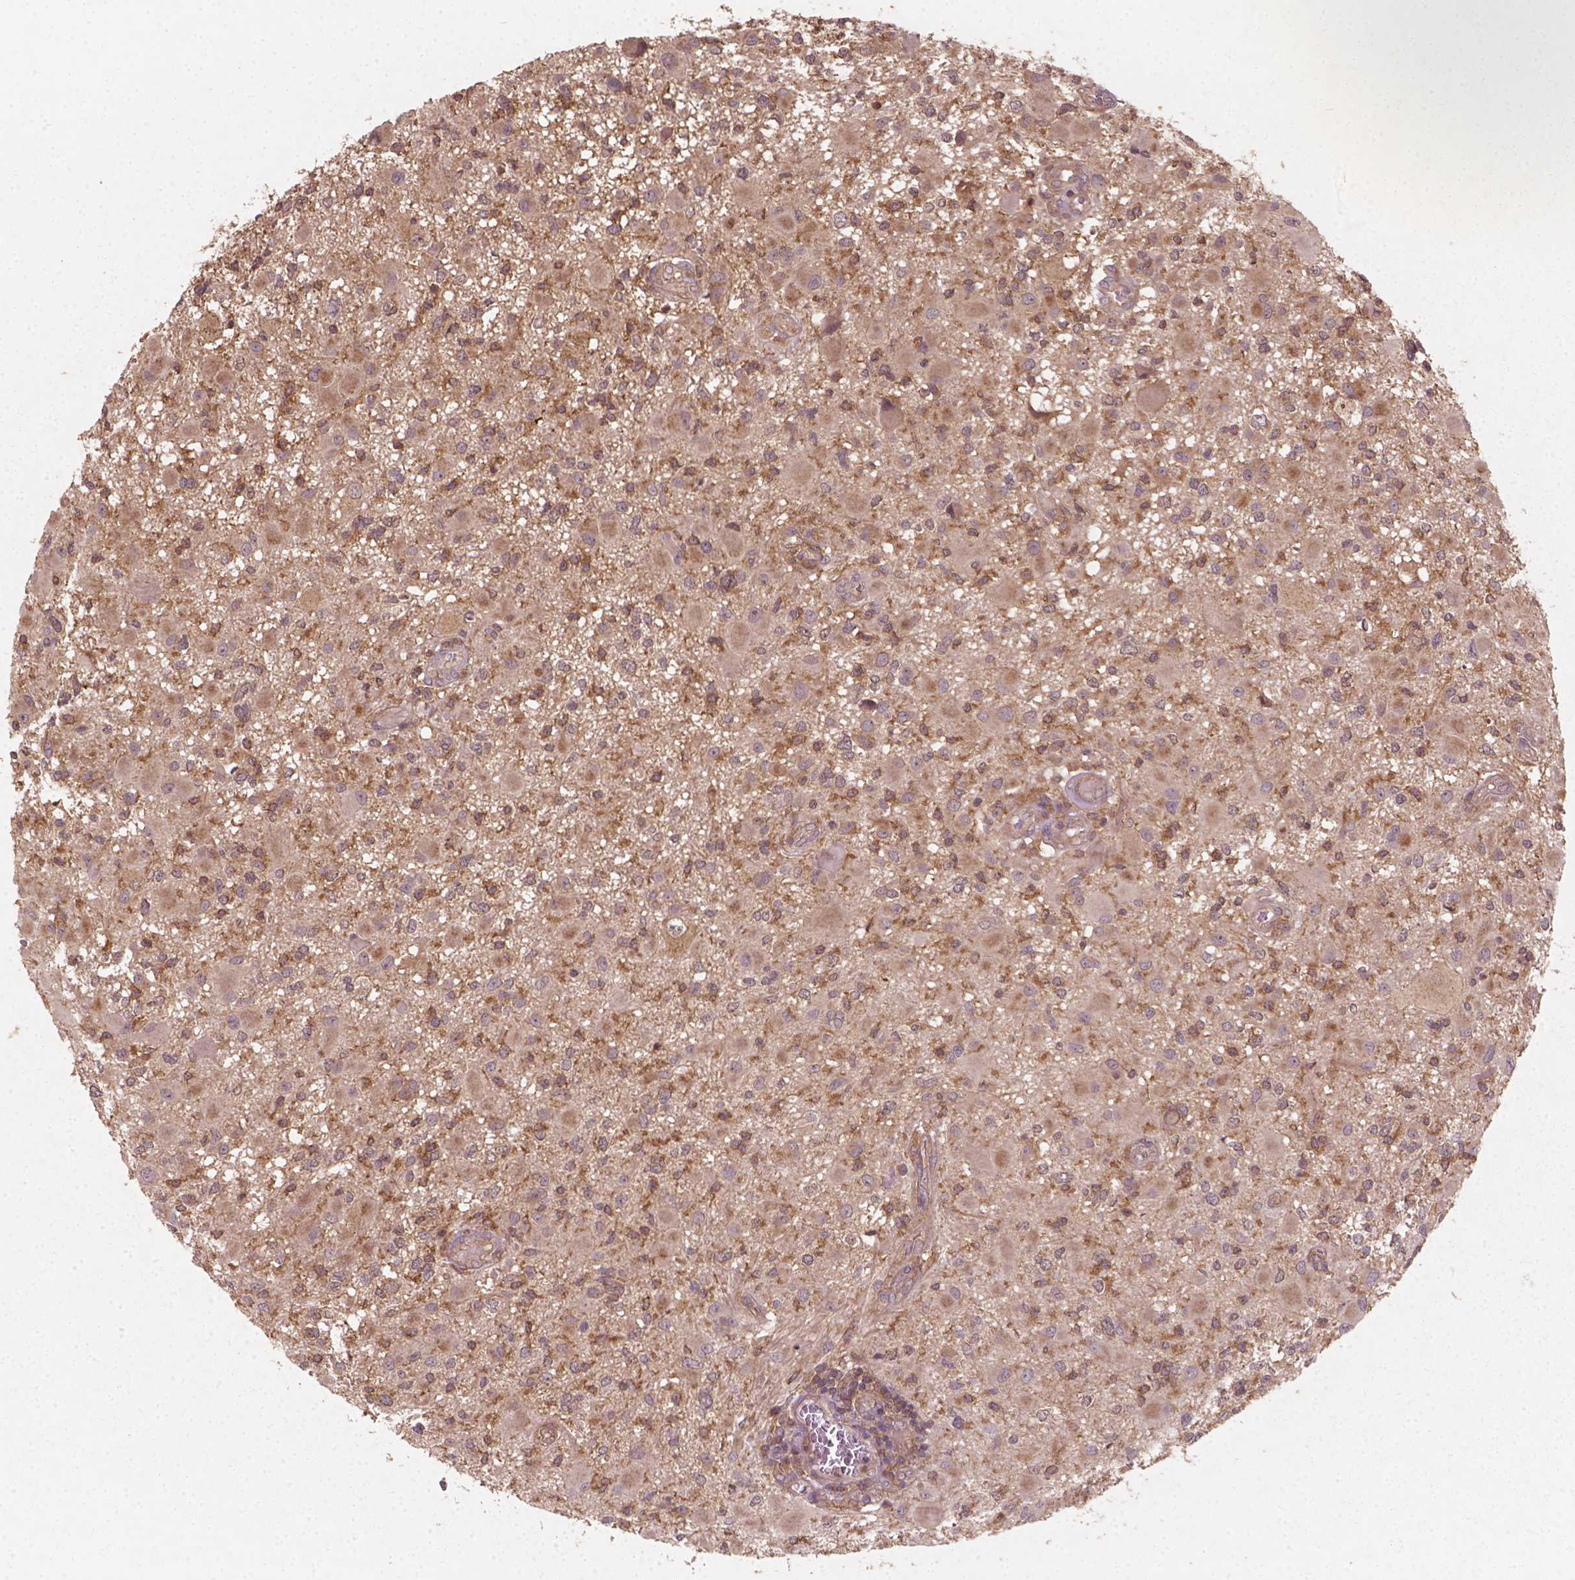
{"staining": {"intensity": "moderate", "quantity": "<25%", "location": "cytoplasmic/membranous"}, "tissue": "glioma", "cell_type": "Tumor cells", "image_type": "cancer", "snomed": [{"axis": "morphology", "description": "Glioma, malignant, High grade"}, {"axis": "topography", "description": "Brain"}], "caption": "Immunohistochemical staining of malignant high-grade glioma exhibits moderate cytoplasmic/membranous protein staining in approximately <25% of tumor cells. Nuclei are stained in blue.", "gene": "CYFIP2", "patient": {"sex": "male", "age": 54}}